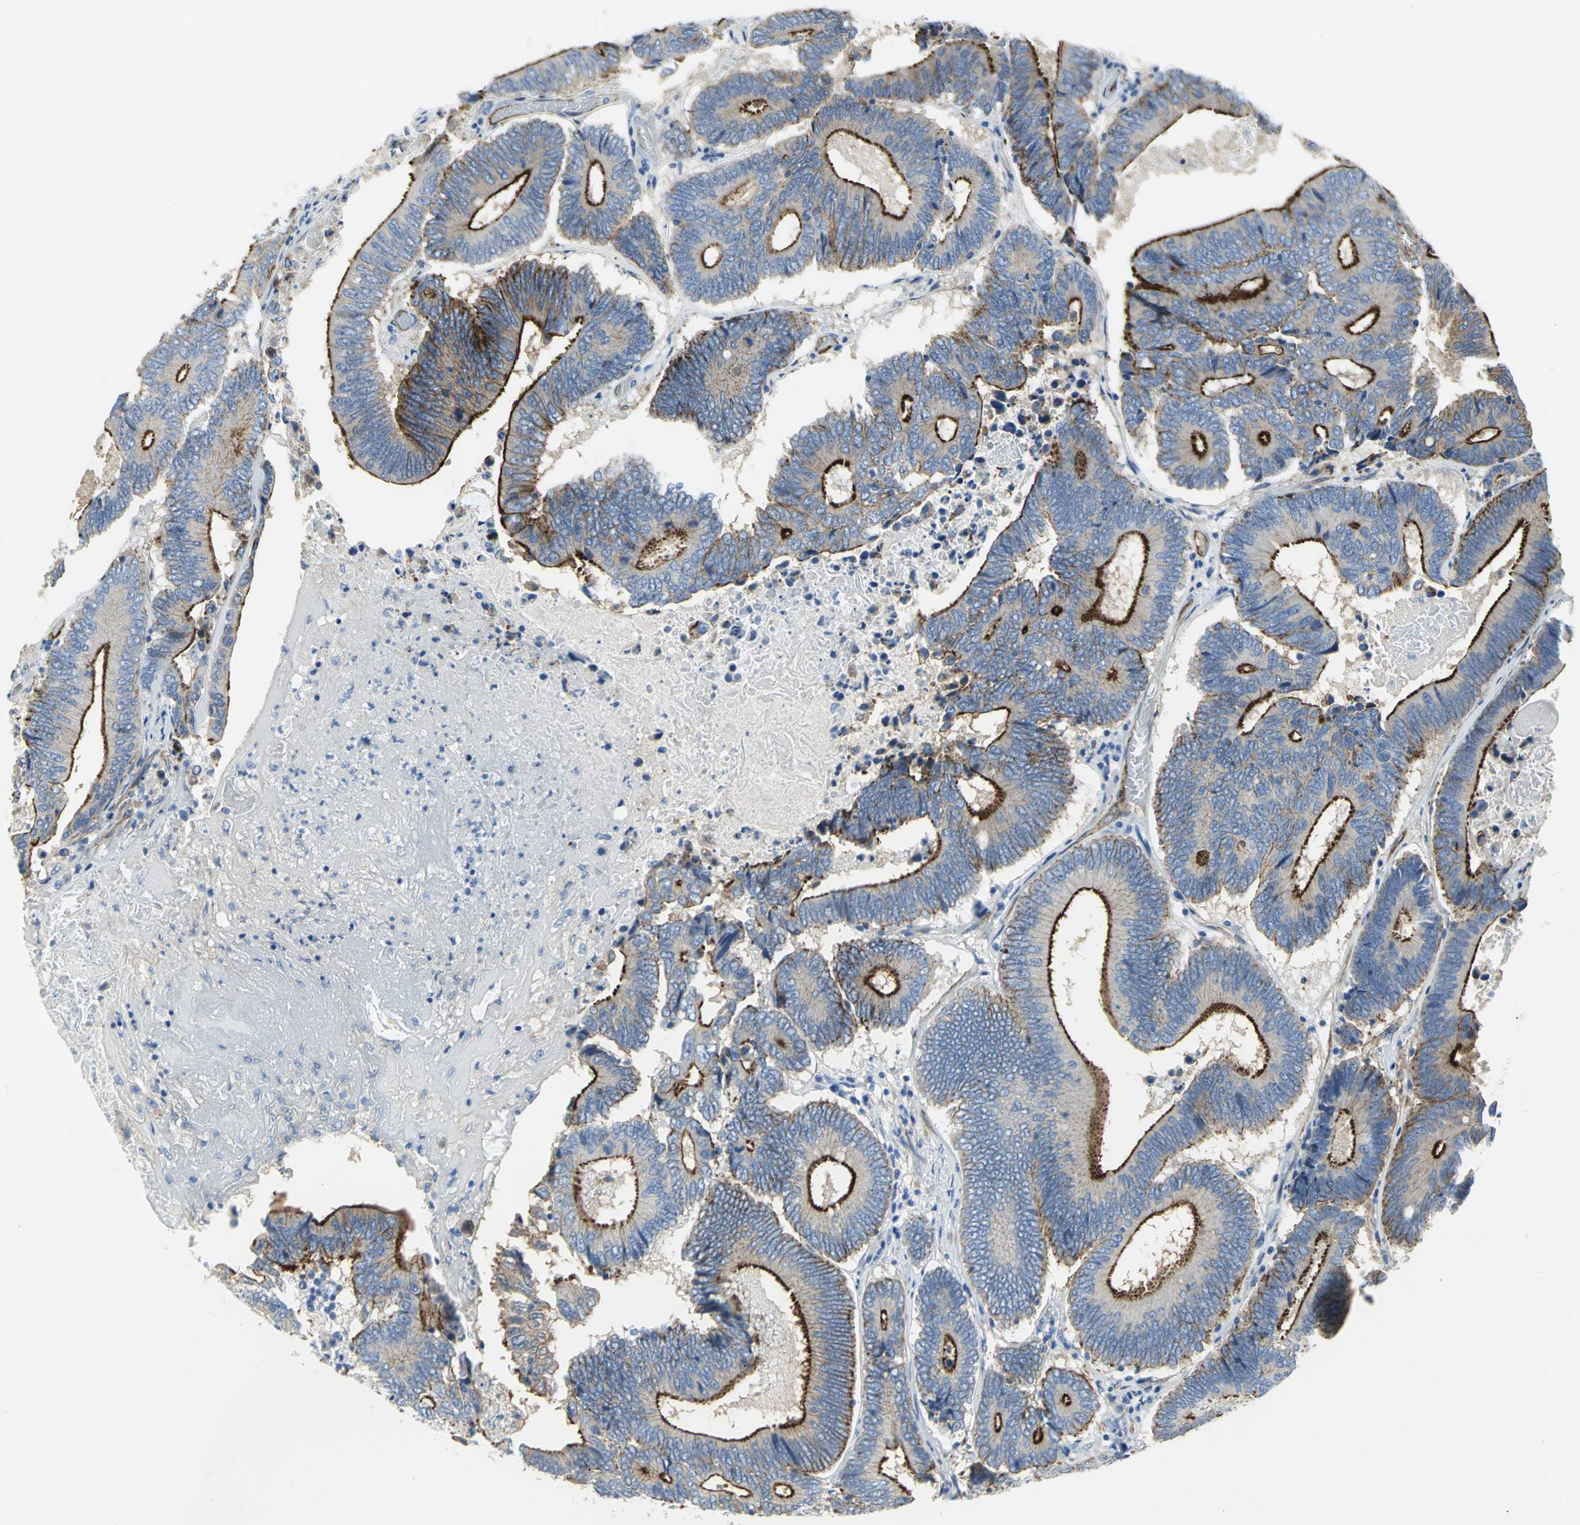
{"staining": {"intensity": "strong", "quantity": "25%-75%", "location": "cytoplasmic/membranous"}, "tissue": "colorectal cancer", "cell_type": "Tumor cells", "image_type": "cancer", "snomed": [{"axis": "morphology", "description": "Adenocarcinoma, NOS"}, {"axis": "topography", "description": "Colon"}], "caption": "Tumor cells display high levels of strong cytoplasmic/membranous staining in about 25%-75% of cells in colorectal adenocarcinoma.", "gene": "FLNB", "patient": {"sex": "female", "age": 78}}